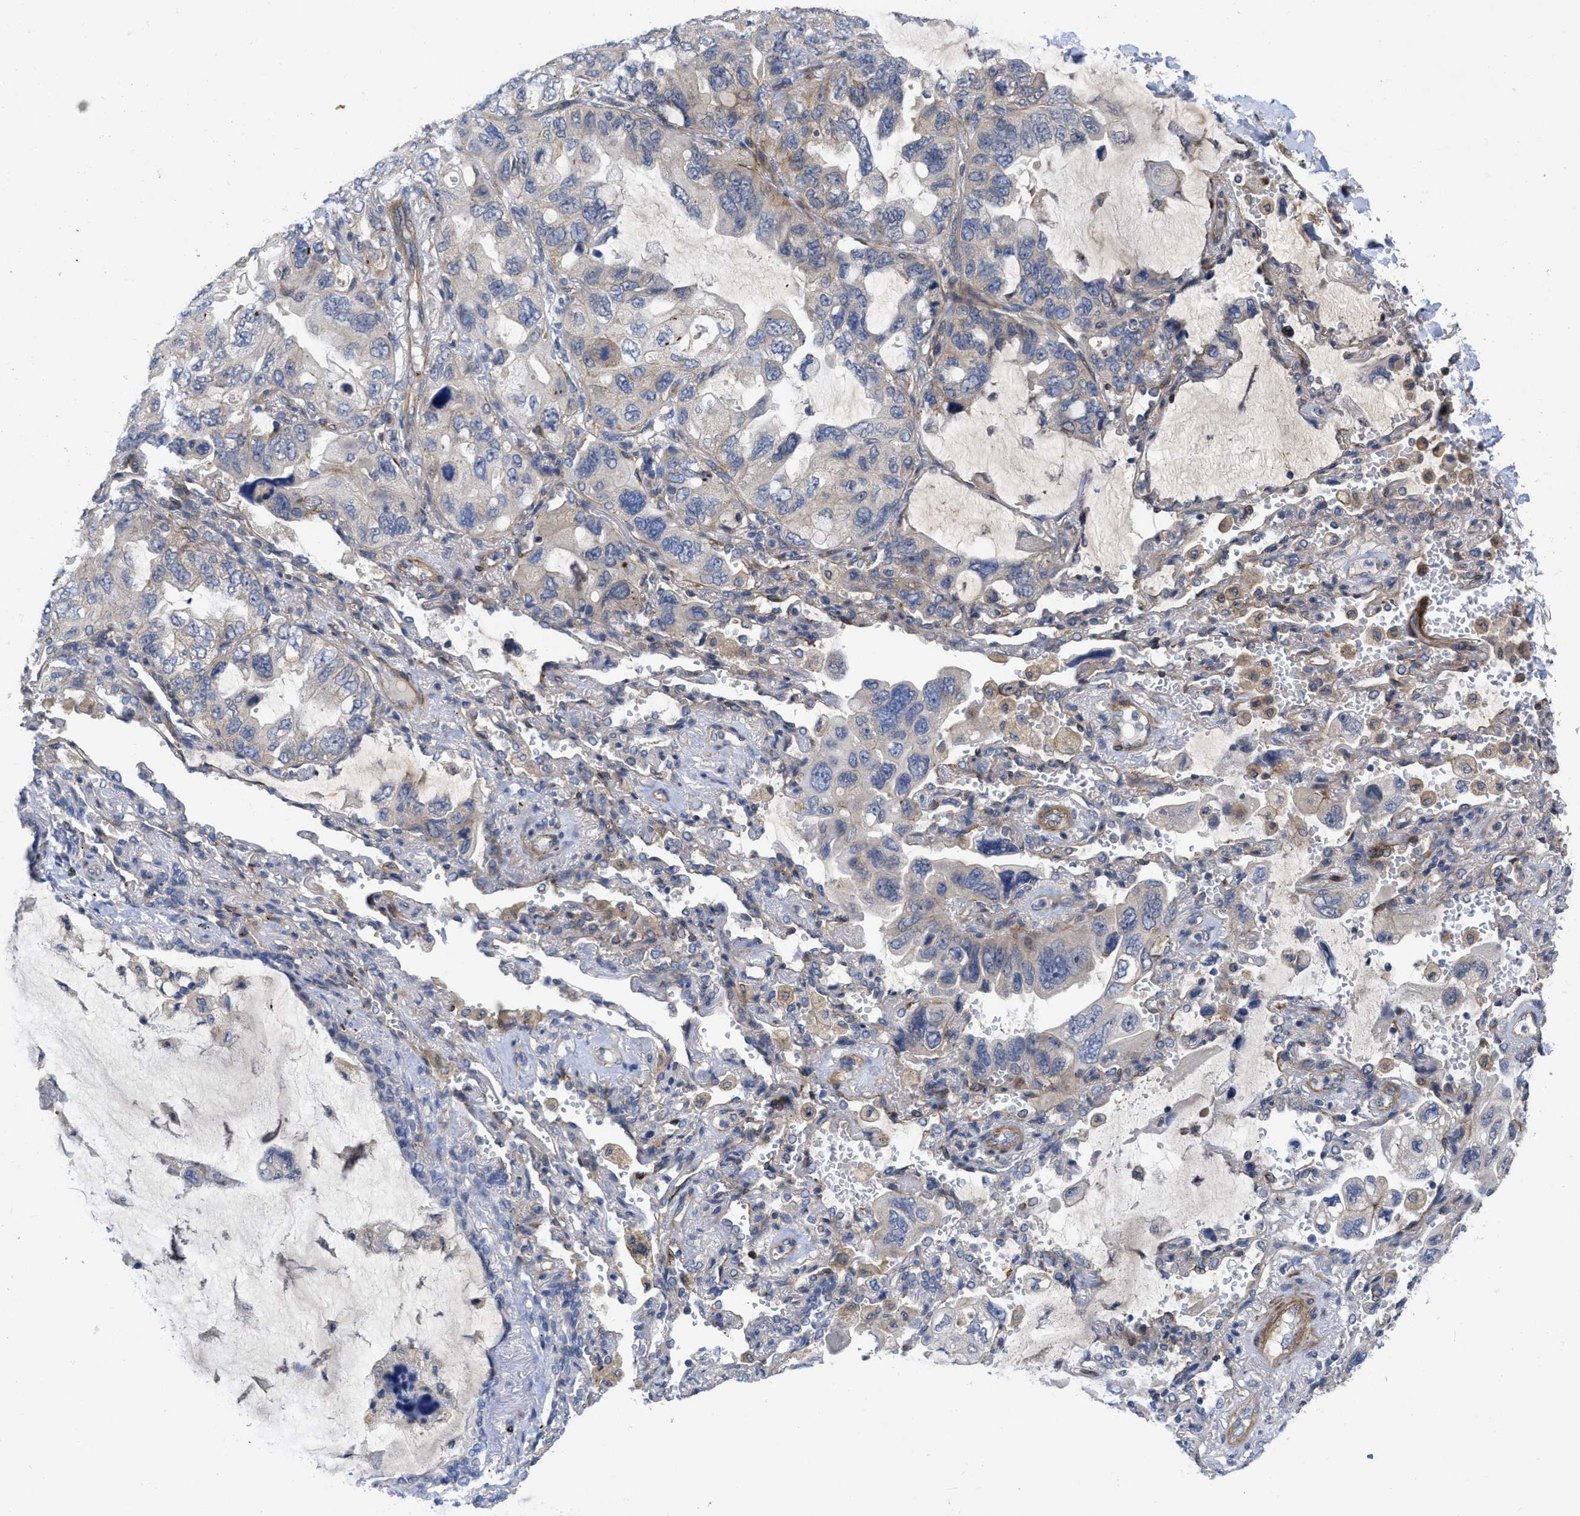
{"staining": {"intensity": "weak", "quantity": "<25%", "location": "cytoplasmic/membranous"}, "tissue": "lung cancer", "cell_type": "Tumor cells", "image_type": "cancer", "snomed": [{"axis": "morphology", "description": "Squamous cell carcinoma, NOS"}, {"axis": "topography", "description": "Lung"}], "caption": "There is no significant positivity in tumor cells of lung cancer (squamous cell carcinoma).", "gene": "ARHGEF26", "patient": {"sex": "female", "age": 73}}